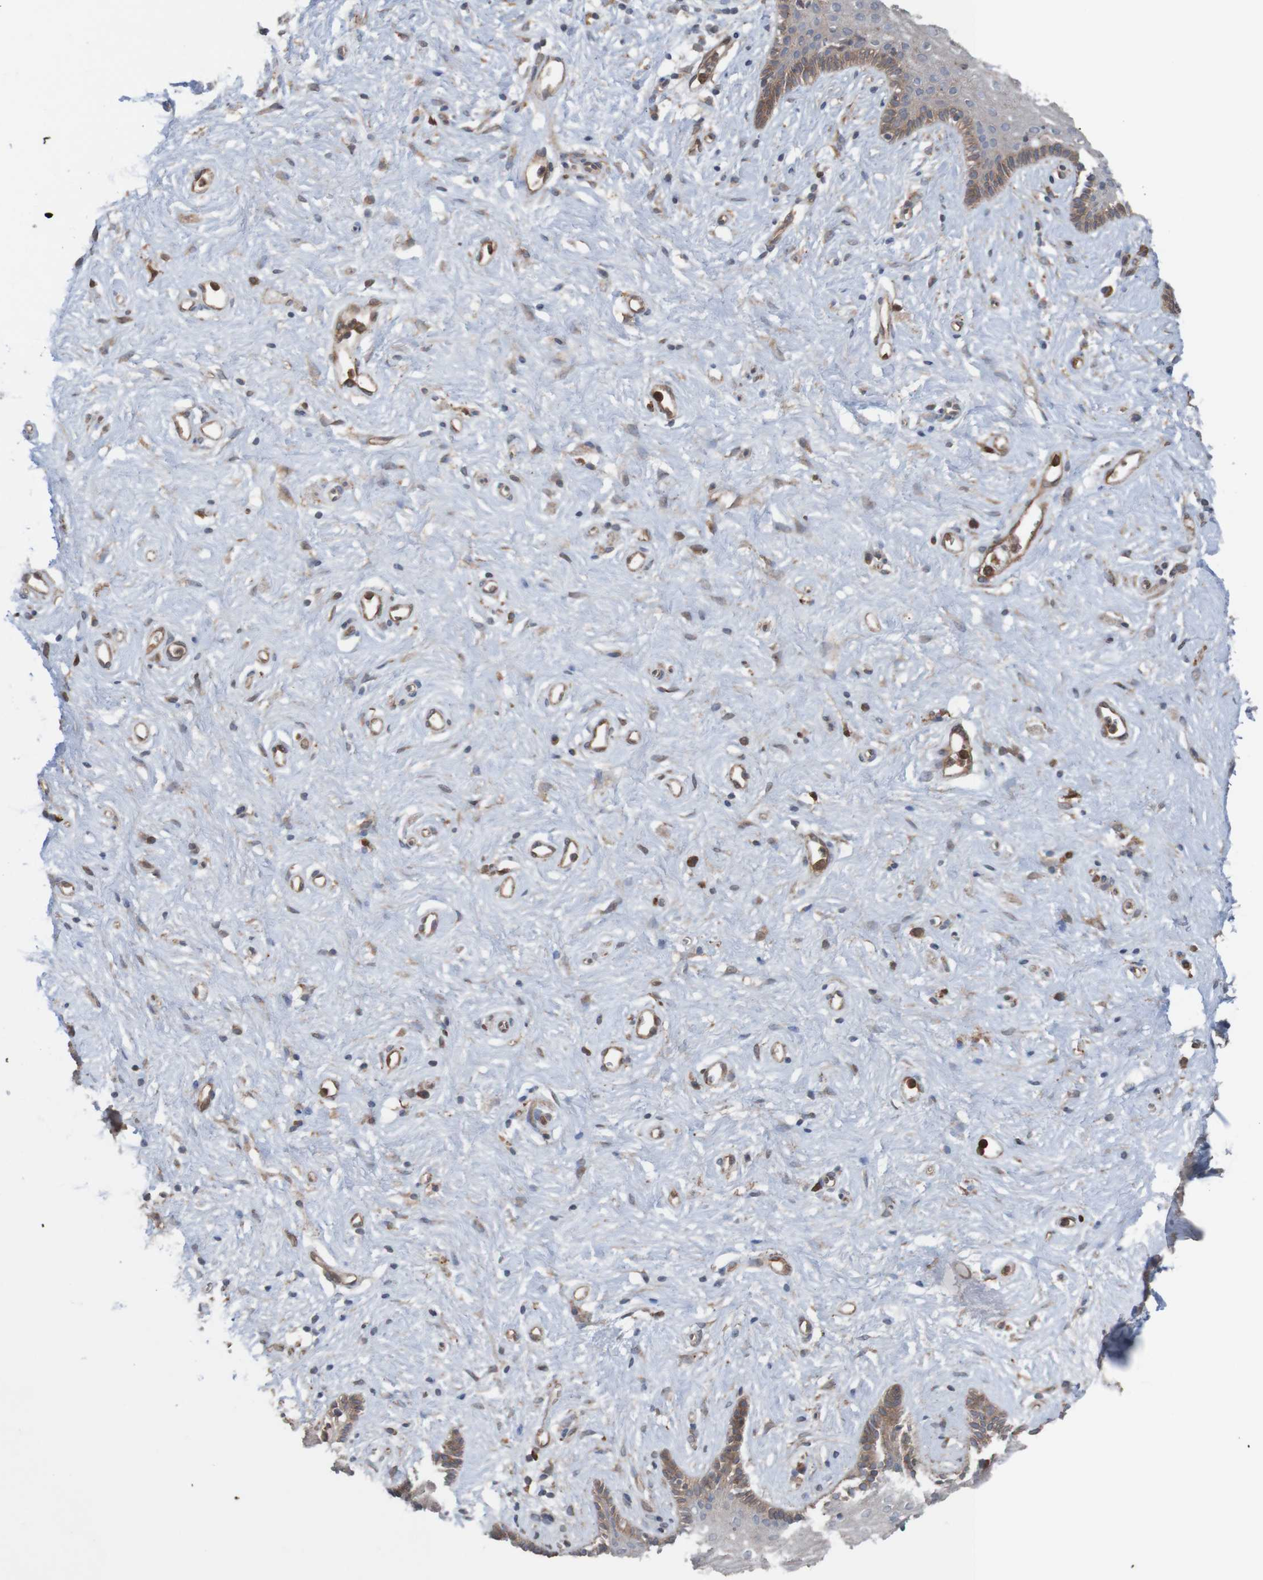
{"staining": {"intensity": "moderate", "quantity": "25%-75%", "location": "cytoplasmic/membranous"}, "tissue": "vagina", "cell_type": "Squamous epithelial cells", "image_type": "normal", "snomed": [{"axis": "morphology", "description": "Normal tissue, NOS"}, {"axis": "topography", "description": "Vagina"}], "caption": "A histopathology image of human vagina stained for a protein demonstrates moderate cytoplasmic/membranous brown staining in squamous epithelial cells. (brown staining indicates protein expression, while blue staining denotes nuclei).", "gene": "ARHGEF11", "patient": {"sex": "female", "age": 44}}